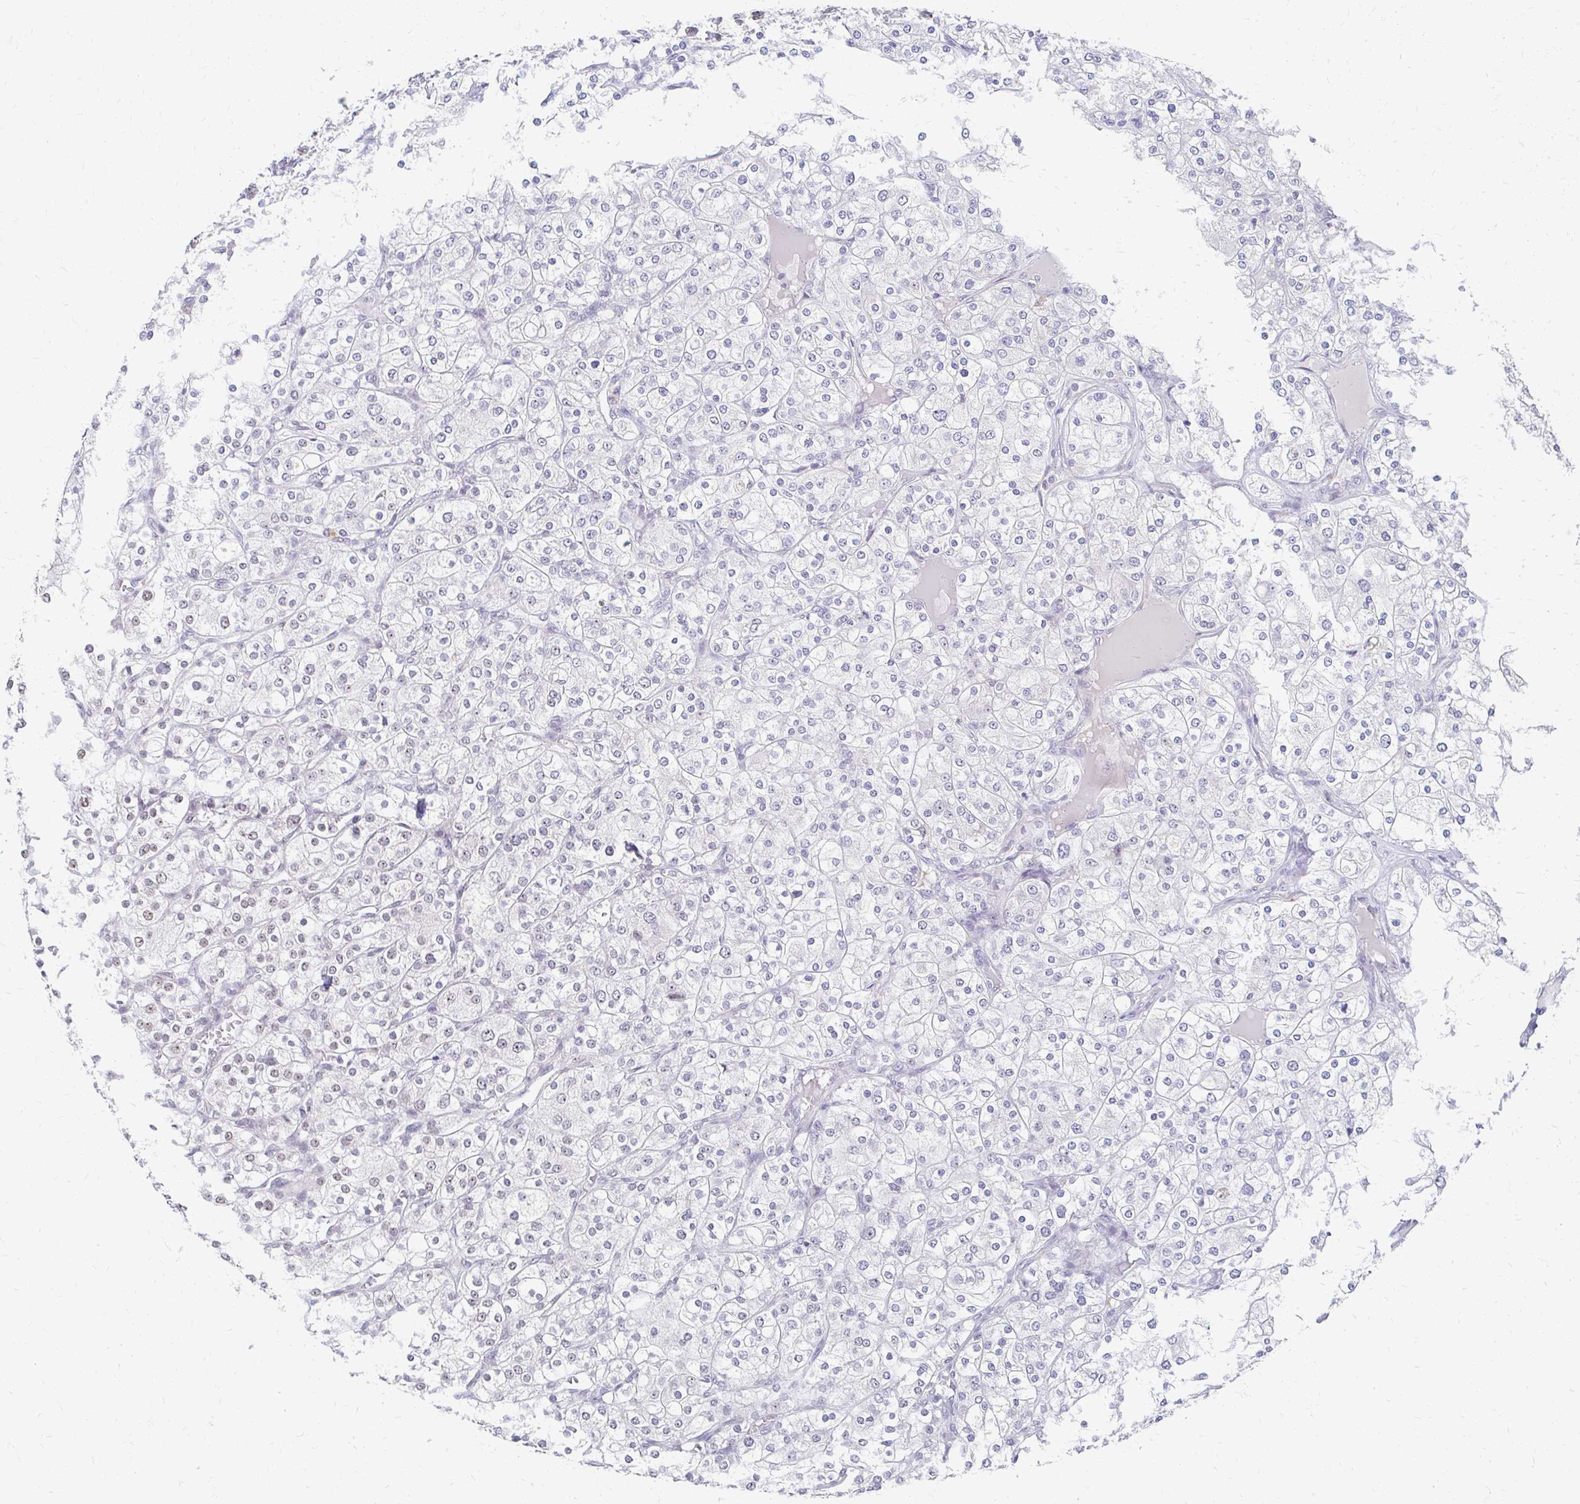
{"staining": {"intensity": "weak", "quantity": "<25%", "location": "nuclear"}, "tissue": "renal cancer", "cell_type": "Tumor cells", "image_type": "cancer", "snomed": [{"axis": "morphology", "description": "Adenocarcinoma, NOS"}, {"axis": "topography", "description": "Kidney"}], "caption": "The photomicrograph reveals no staining of tumor cells in renal cancer (adenocarcinoma).", "gene": "GTF2H1", "patient": {"sex": "male", "age": 80}}